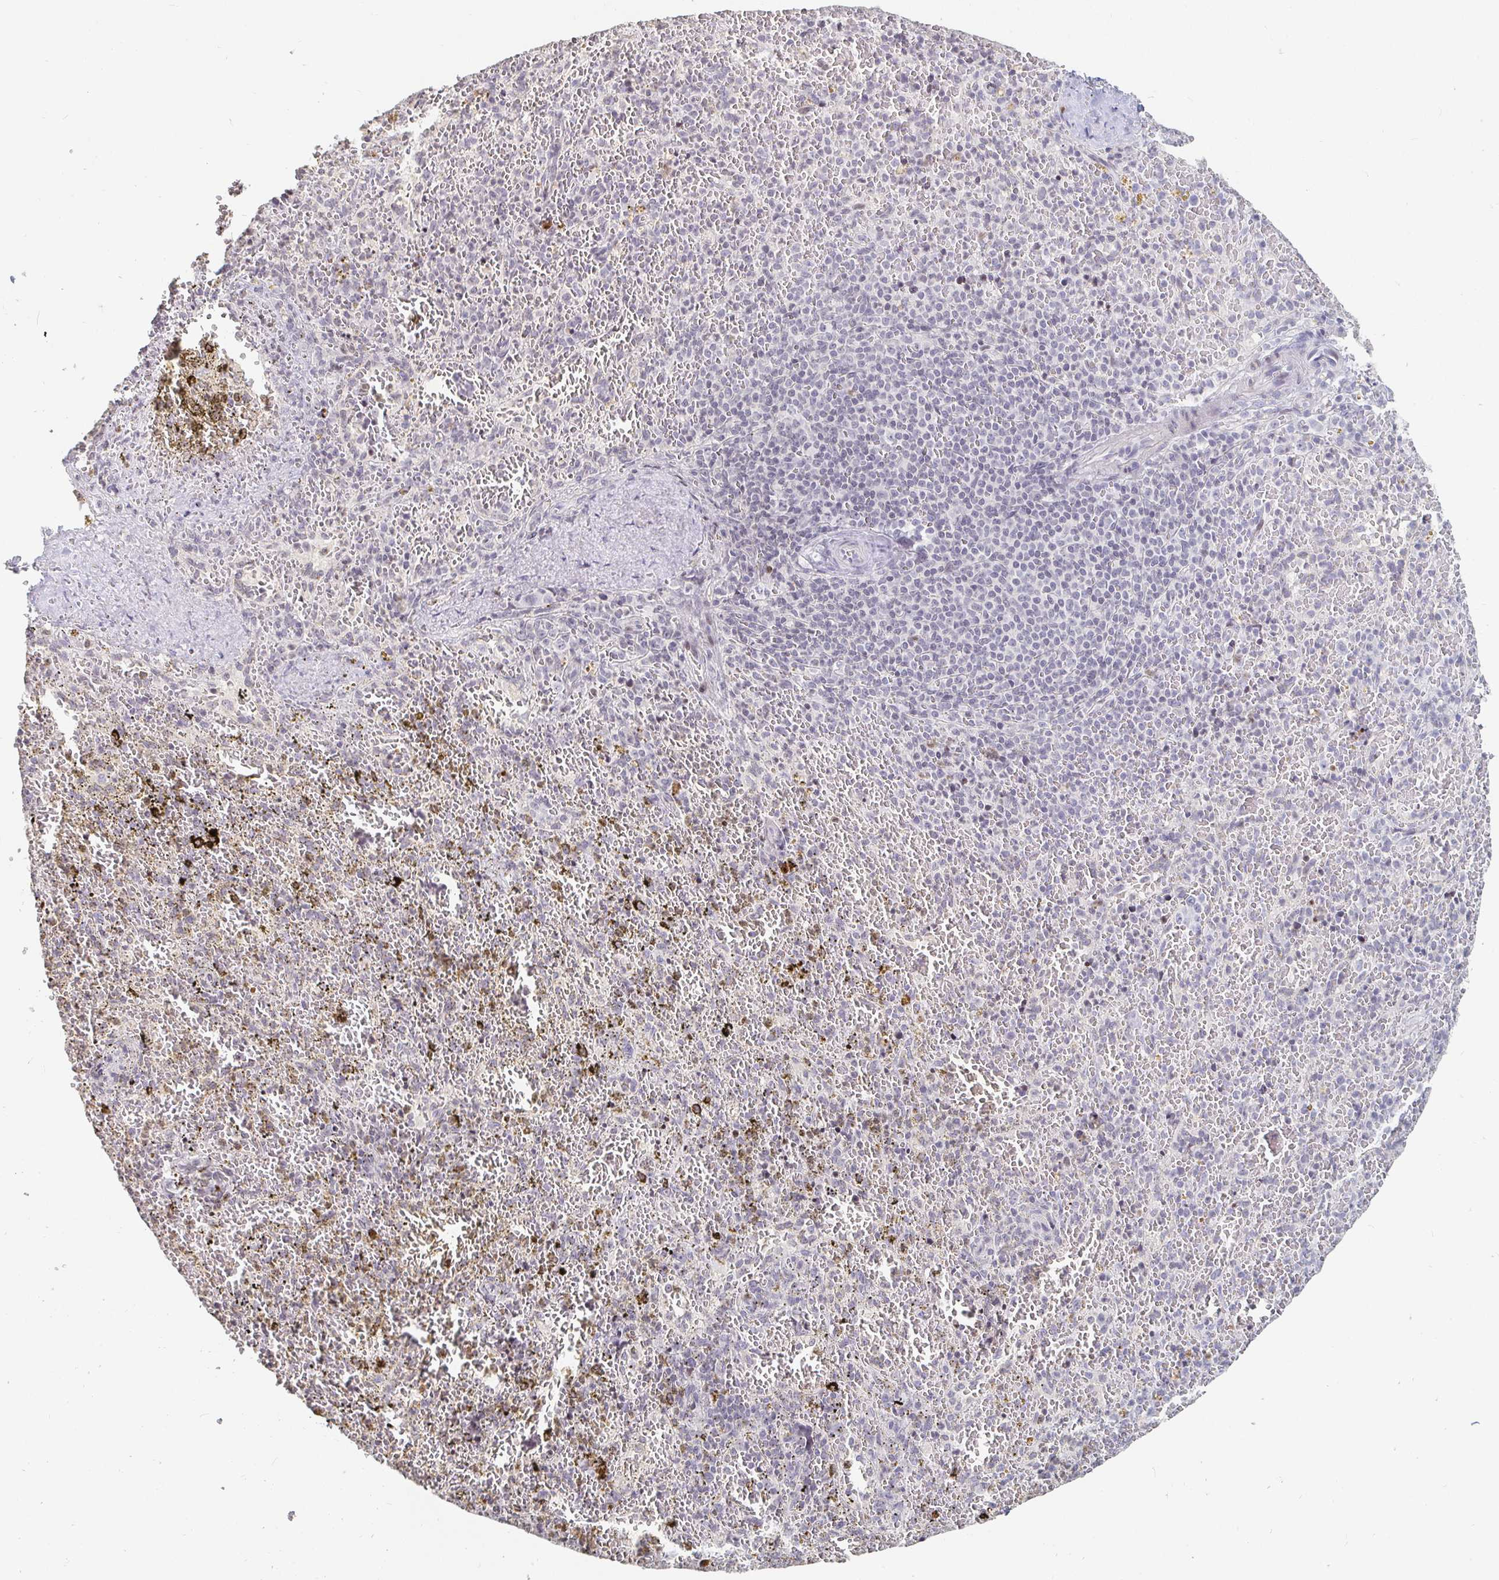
{"staining": {"intensity": "negative", "quantity": "none", "location": "none"}, "tissue": "spleen", "cell_type": "Cells in red pulp", "image_type": "normal", "snomed": [{"axis": "morphology", "description": "Normal tissue, NOS"}, {"axis": "topography", "description": "Spleen"}], "caption": "High power microscopy histopathology image of an immunohistochemistry (IHC) photomicrograph of normal spleen, revealing no significant staining in cells in red pulp.", "gene": "NME9", "patient": {"sex": "female", "age": 50}}